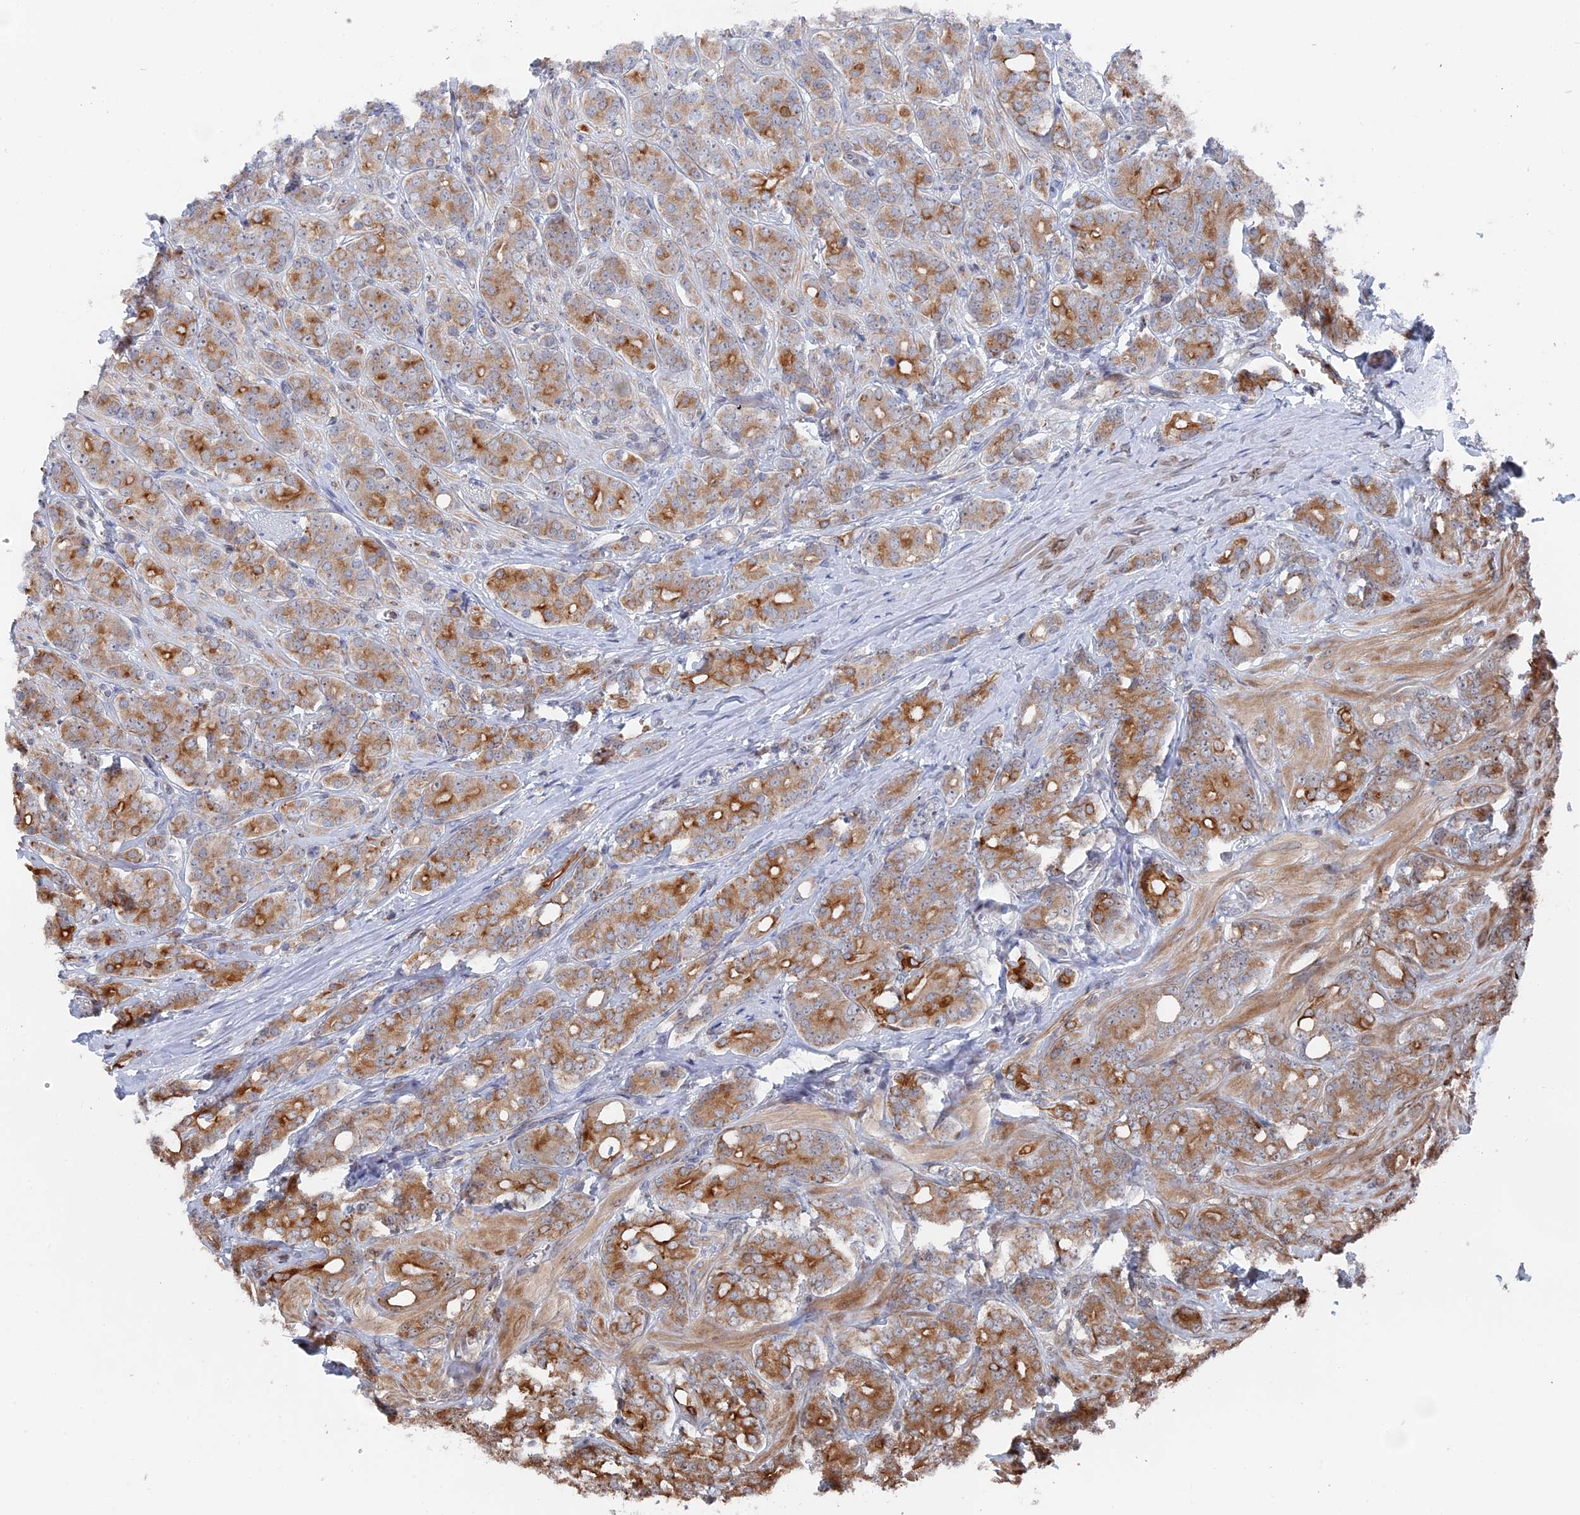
{"staining": {"intensity": "moderate", "quantity": ">75%", "location": "cytoplasmic/membranous"}, "tissue": "prostate cancer", "cell_type": "Tumor cells", "image_type": "cancer", "snomed": [{"axis": "morphology", "description": "Adenocarcinoma, High grade"}, {"axis": "topography", "description": "Prostate"}], "caption": "Immunohistochemical staining of prostate high-grade adenocarcinoma shows moderate cytoplasmic/membranous protein expression in about >75% of tumor cells.", "gene": "IL7", "patient": {"sex": "male", "age": 62}}